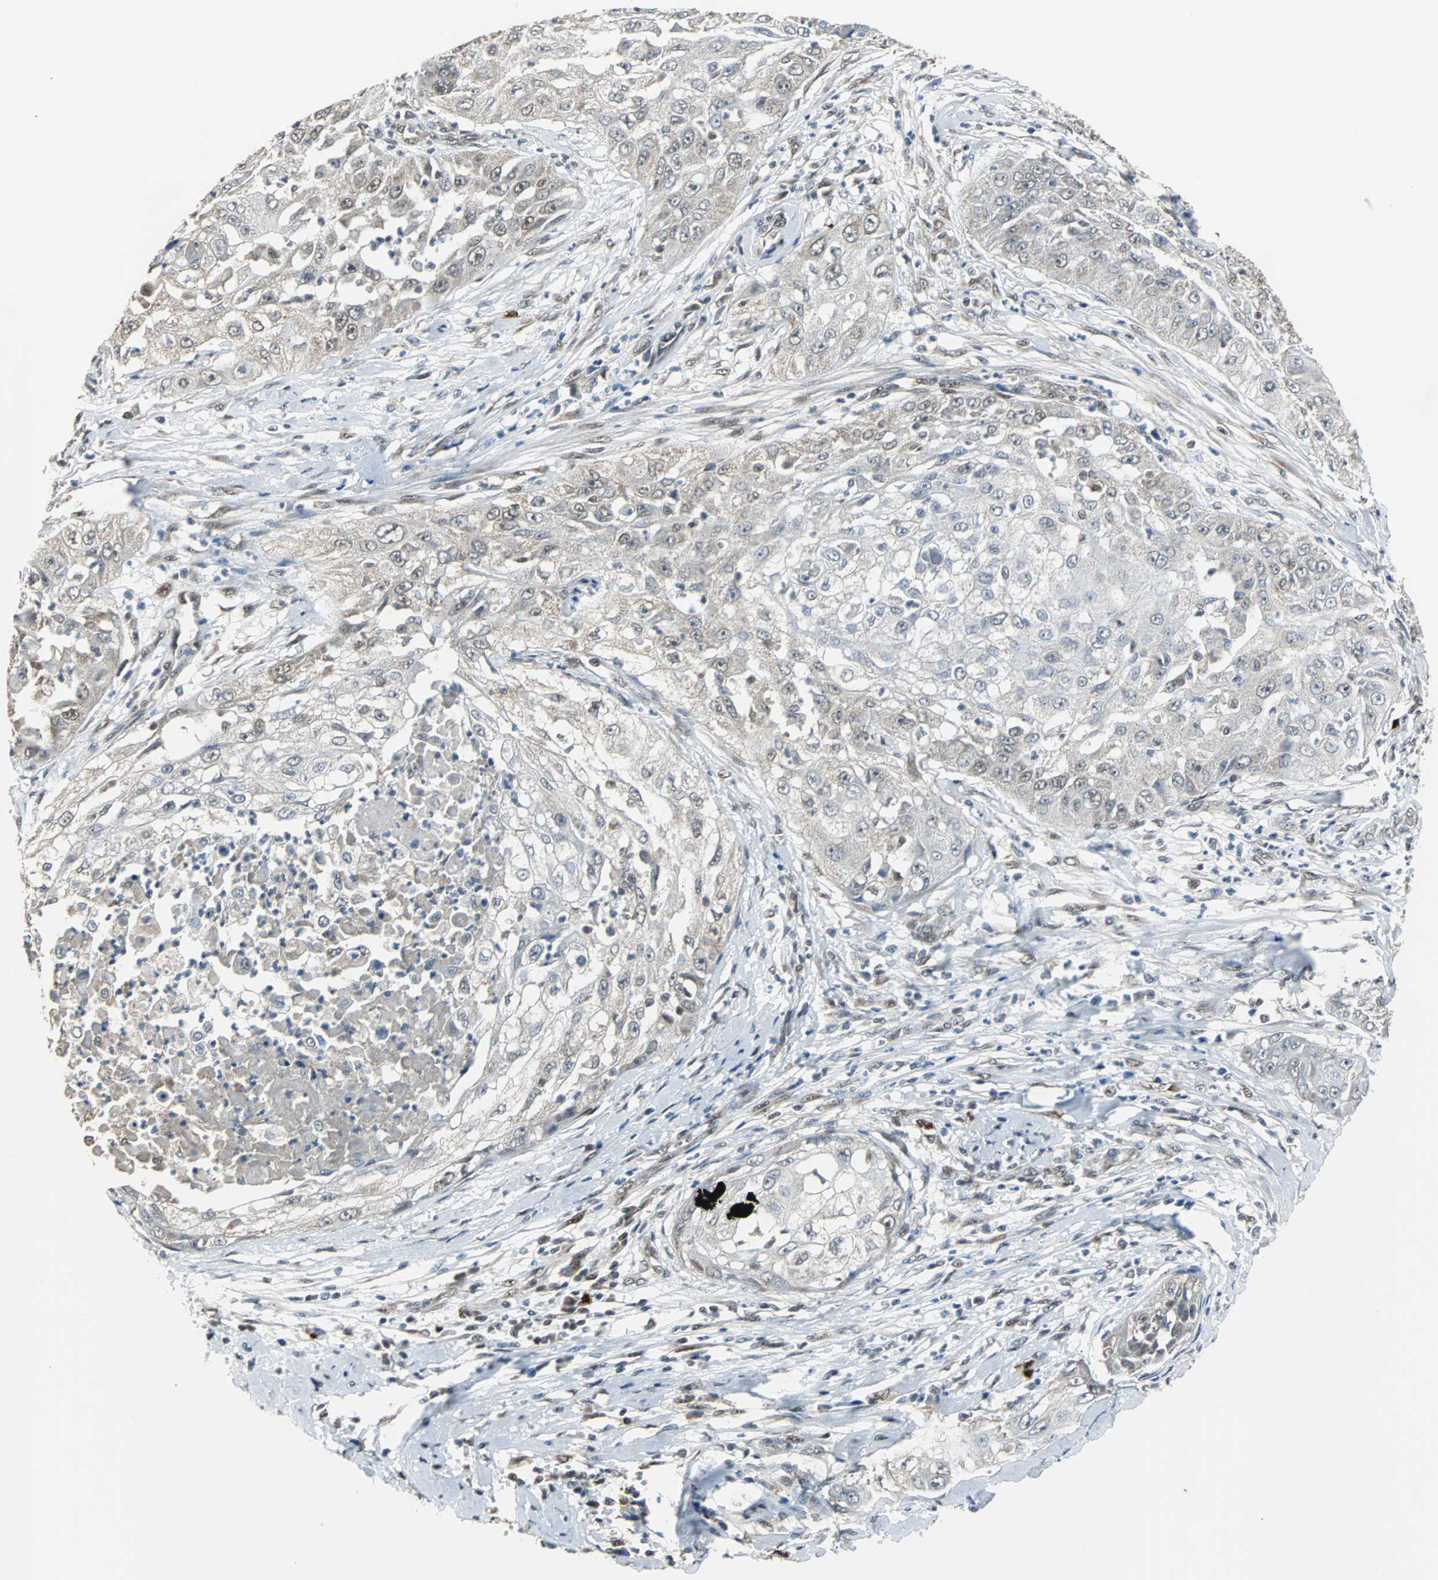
{"staining": {"intensity": "weak", "quantity": "25%-75%", "location": "nuclear"}, "tissue": "cervical cancer", "cell_type": "Tumor cells", "image_type": "cancer", "snomed": [{"axis": "morphology", "description": "Squamous cell carcinoma, NOS"}, {"axis": "topography", "description": "Cervix"}], "caption": "Immunohistochemistry photomicrograph of cervical cancer stained for a protein (brown), which demonstrates low levels of weak nuclear positivity in about 25%-75% of tumor cells.", "gene": "ZHX2", "patient": {"sex": "female", "age": 64}}